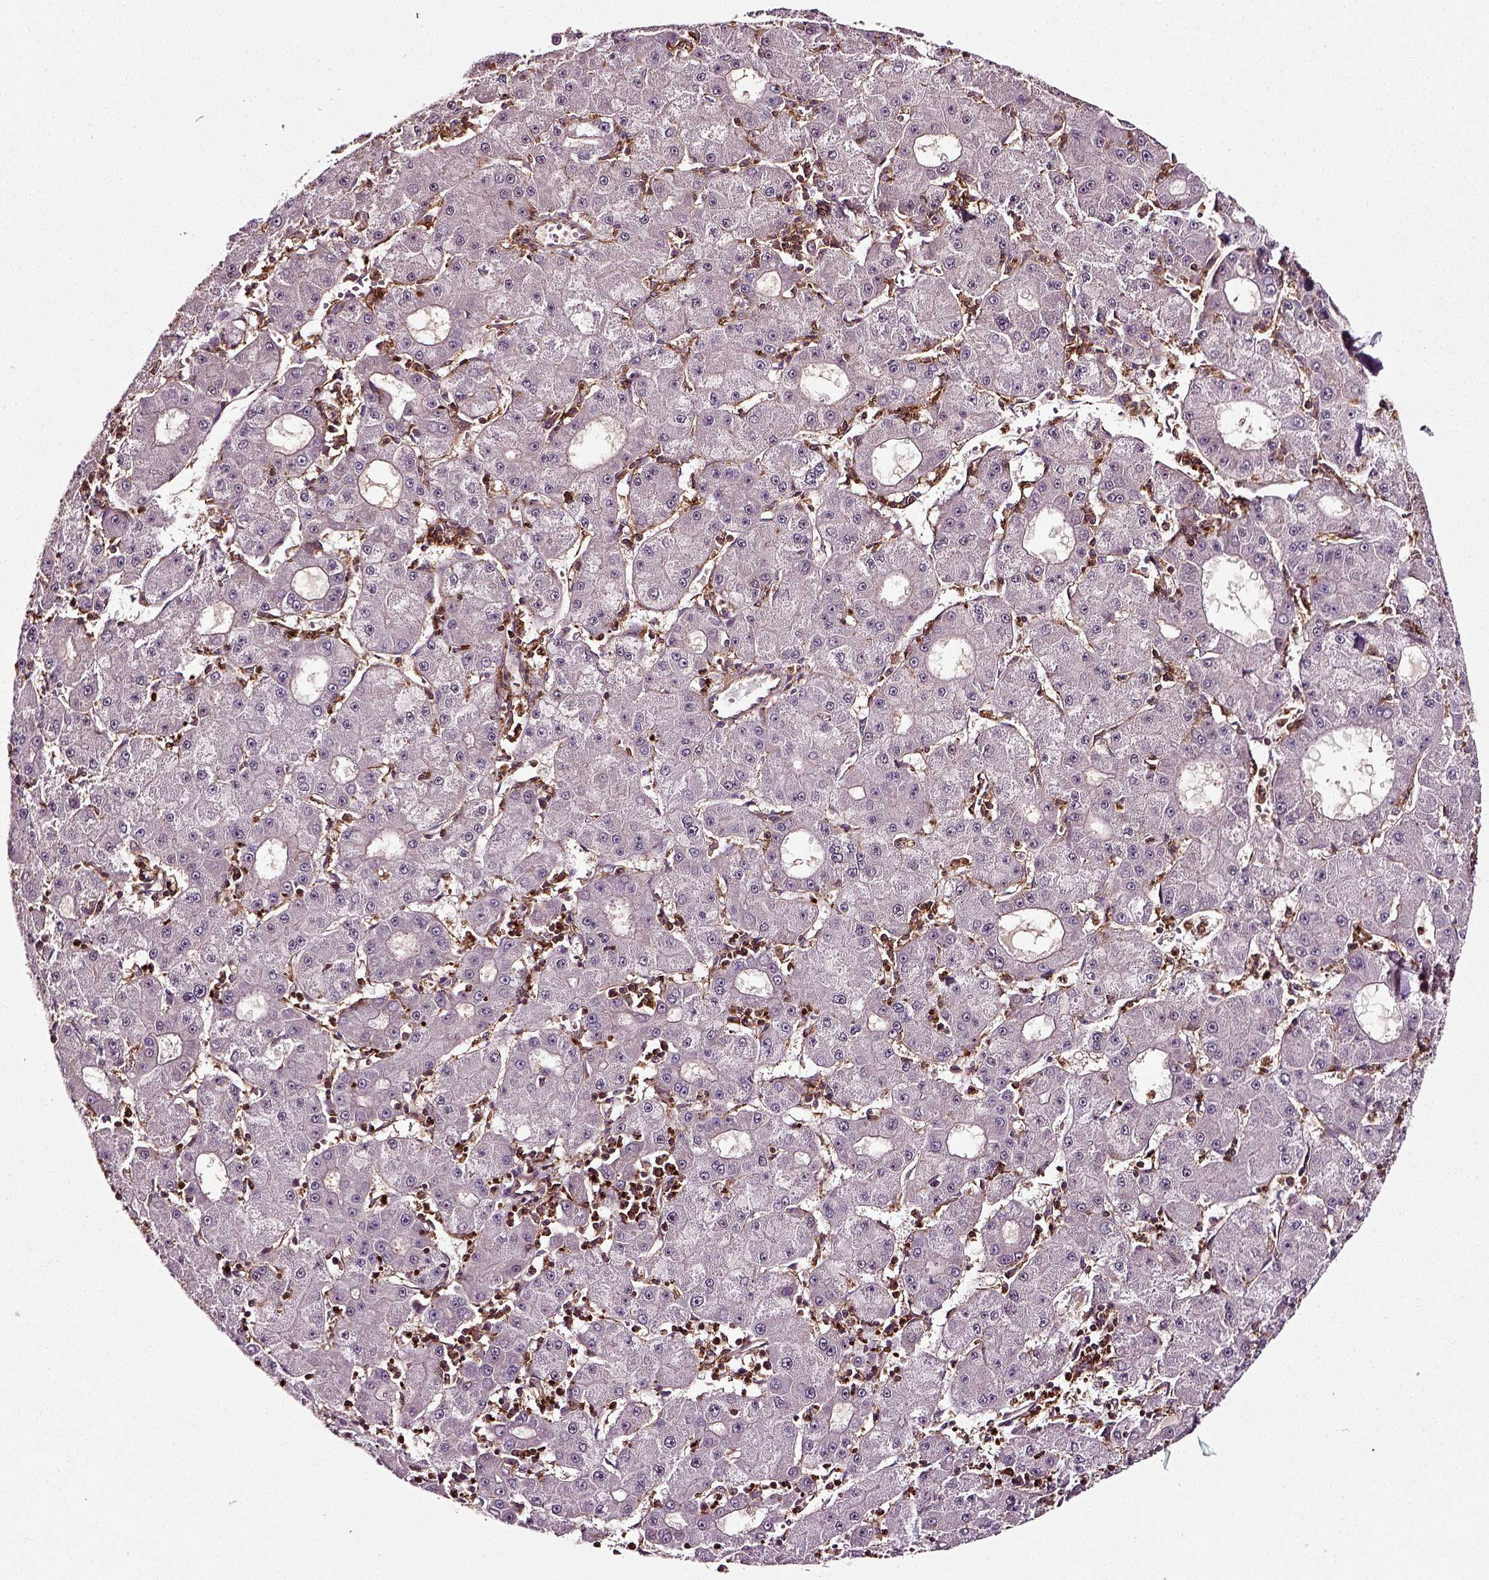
{"staining": {"intensity": "negative", "quantity": "none", "location": "none"}, "tissue": "liver cancer", "cell_type": "Tumor cells", "image_type": "cancer", "snomed": [{"axis": "morphology", "description": "Carcinoma, Hepatocellular, NOS"}, {"axis": "topography", "description": "Liver"}], "caption": "Tumor cells are negative for brown protein staining in liver cancer (hepatocellular carcinoma).", "gene": "RHOF", "patient": {"sex": "male", "age": 73}}